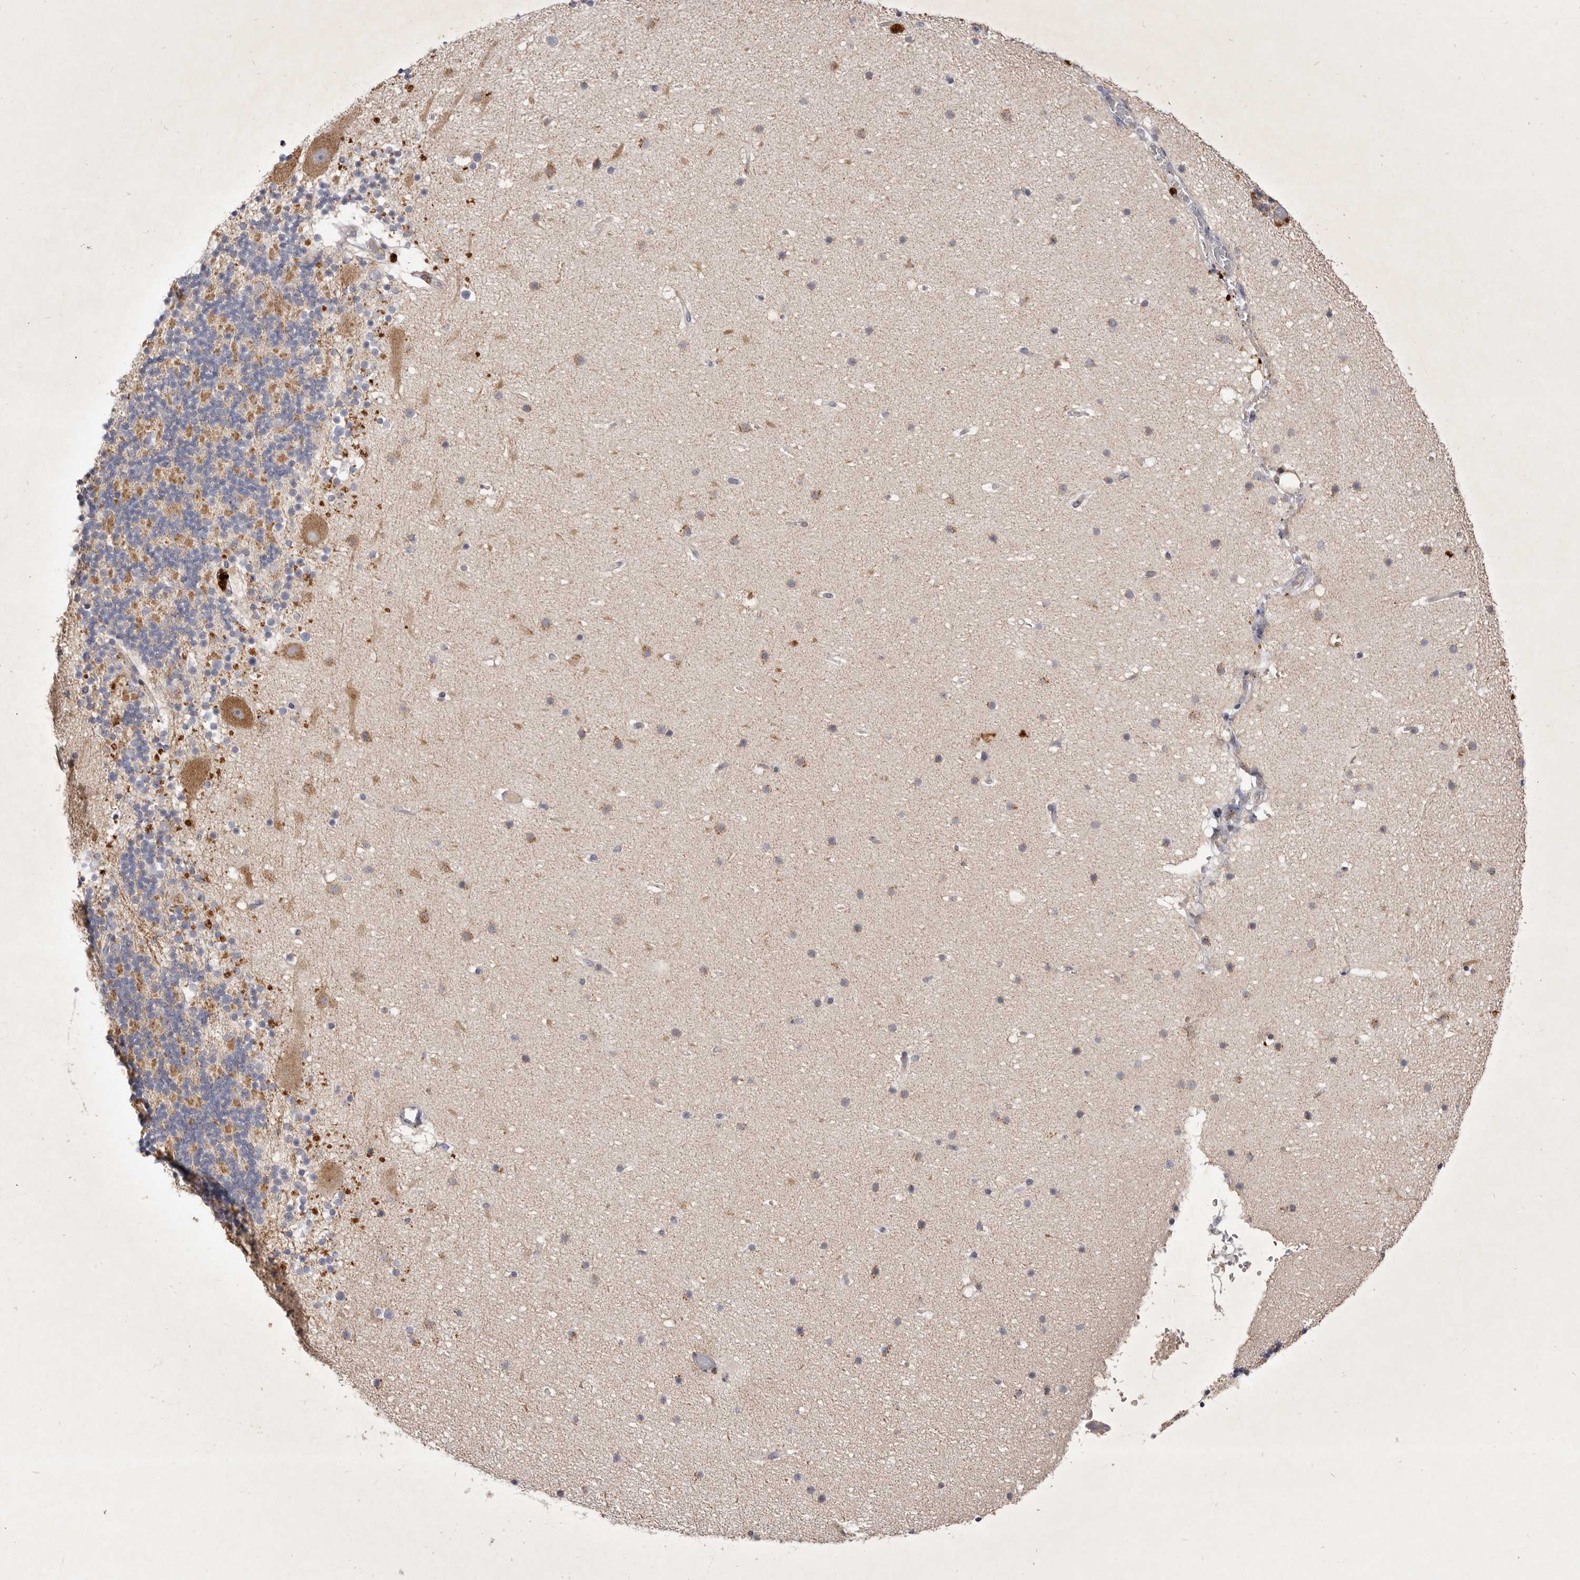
{"staining": {"intensity": "moderate", "quantity": ">75%", "location": "cytoplasmic/membranous"}, "tissue": "cerebellum", "cell_type": "Cells in granular layer", "image_type": "normal", "snomed": [{"axis": "morphology", "description": "Normal tissue, NOS"}, {"axis": "topography", "description": "Cerebellum"}], "caption": "Immunohistochemical staining of normal human cerebellum displays moderate cytoplasmic/membranous protein staining in approximately >75% of cells in granular layer. (brown staining indicates protein expression, while blue staining denotes nuclei).", "gene": "USP24", "patient": {"sex": "male", "age": 57}}